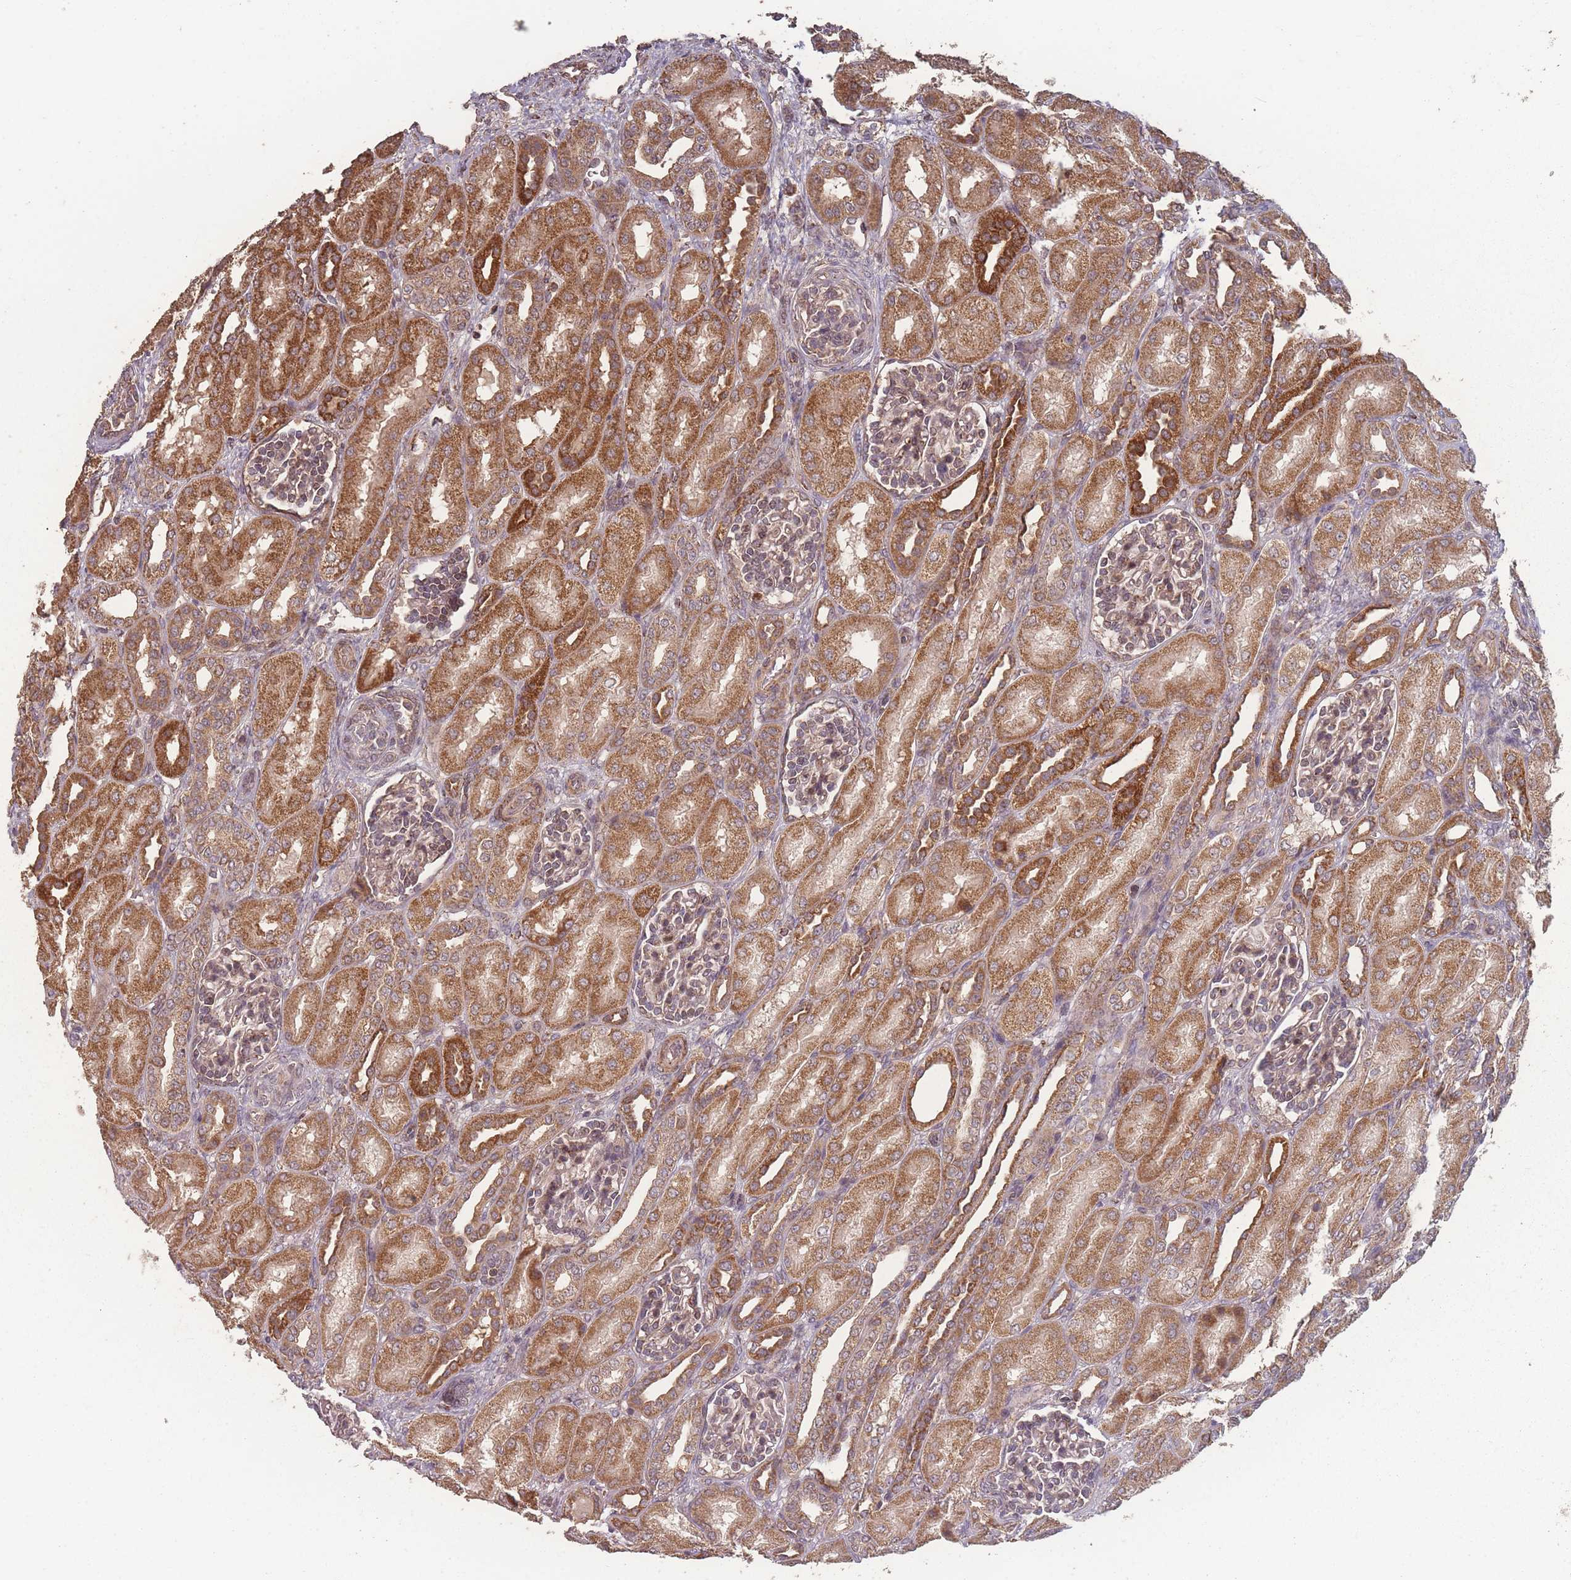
{"staining": {"intensity": "moderate", "quantity": ">75%", "location": "cytoplasmic/membranous"}, "tissue": "kidney", "cell_type": "Cells in glomeruli", "image_type": "normal", "snomed": [{"axis": "morphology", "description": "Normal tissue, NOS"}, {"axis": "morphology", "description": "Neoplasm, malignant, NOS"}, {"axis": "topography", "description": "Kidney"}], "caption": "Kidney stained with DAB (3,3'-diaminobenzidine) IHC shows medium levels of moderate cytoplasmic/membranous staining in approximately >75% of cells in glomeruli.", "gene": "LYRM7", "patient": {"sex": "female", "age": 1}}